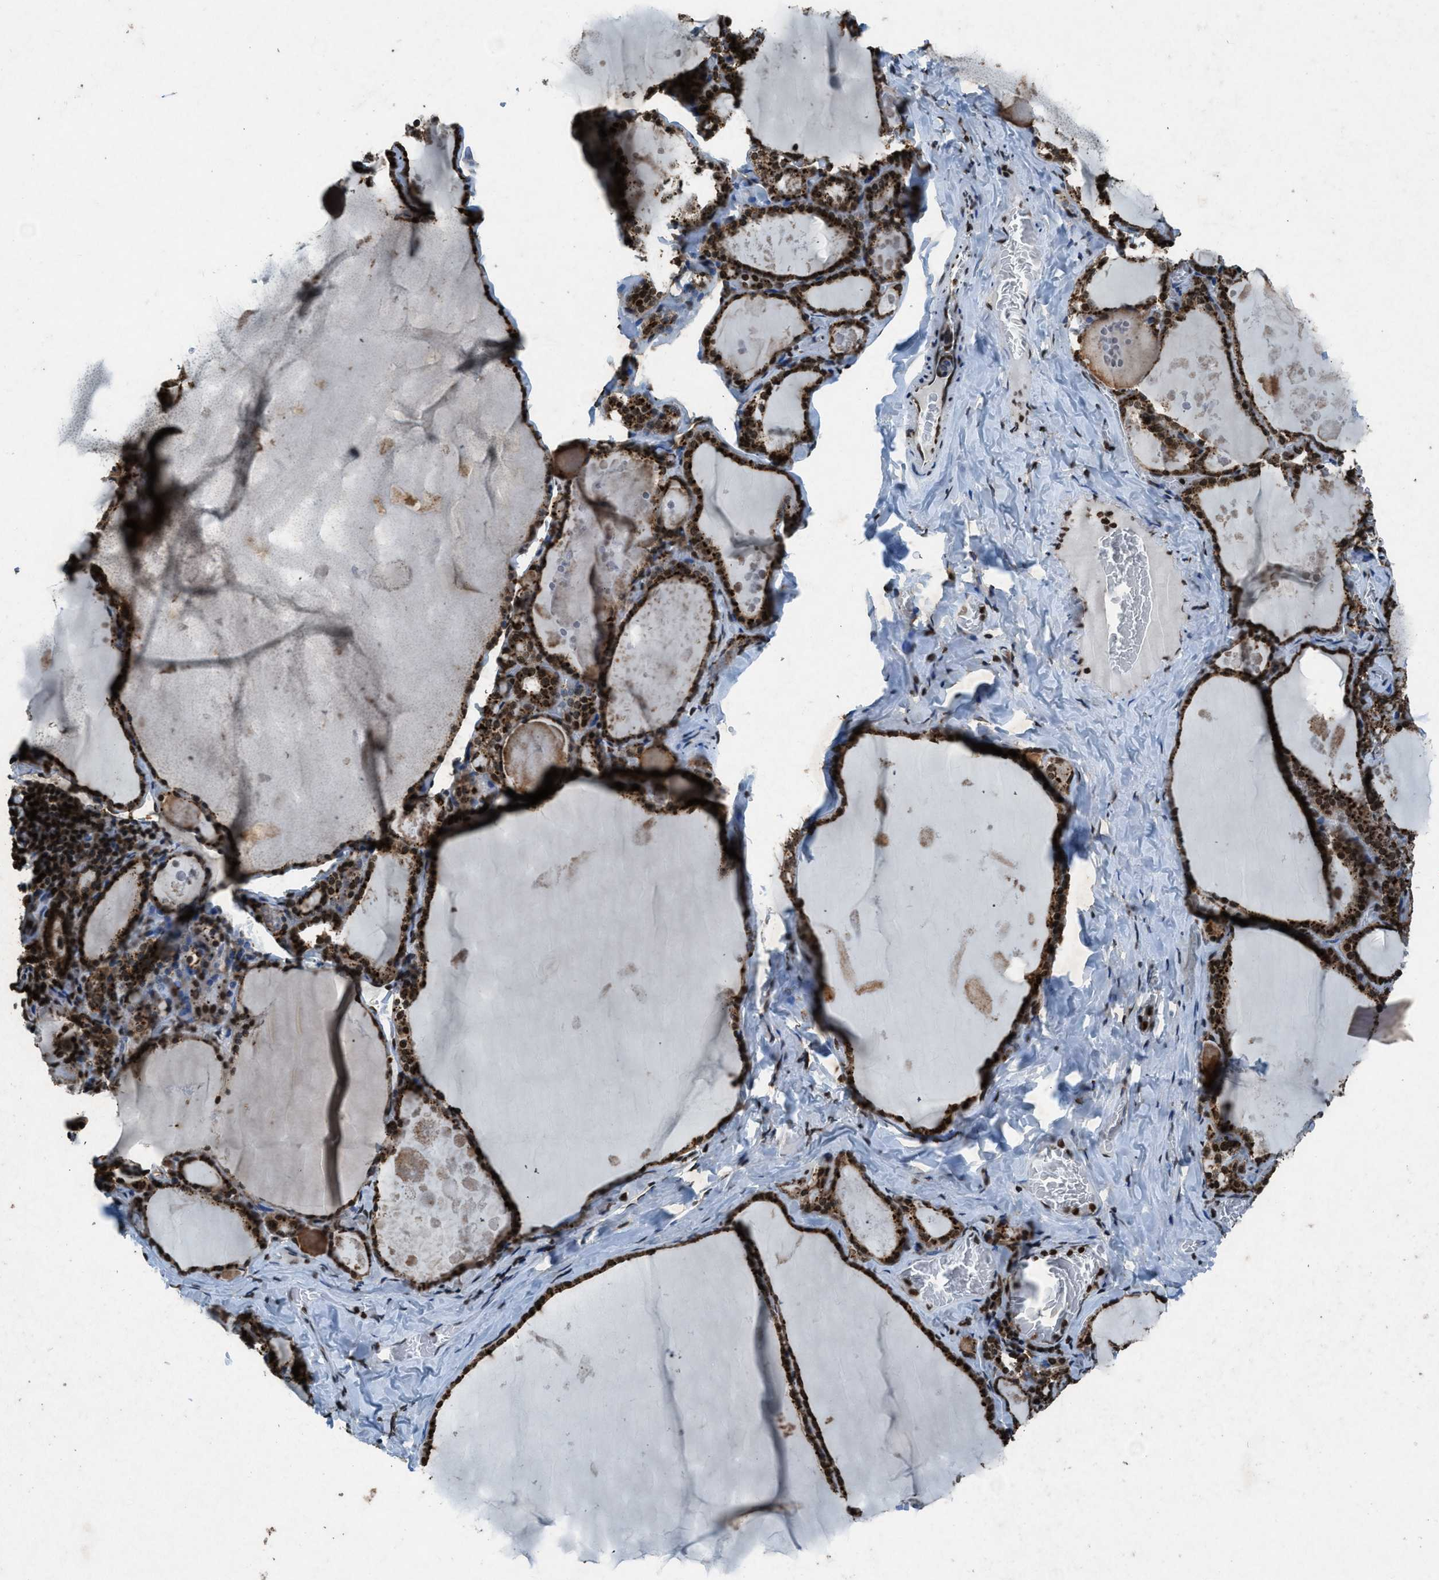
{"staining": {"intensity": "strong", "quantity": ">75%", "location": "nuclear"}, "tissue": "thyroid gland", "cell_type": "Glandular cells", "image_type": "normal", "snomed": [{"axis": "morphology", "description": "Normal tissue, NOS"}, {"axis": "topography", "description": "Thyroid gland"}], "caption": "Immunohistochemistry (IHC) staining of benign thyroid gland, which demonstrates high levels of strong nuclear positivity in about >75% of glandular cells indicating strong nuclear protein staining. The staining was performed using DAB (3,3'-diaminobenzidine) (brown) for protein detection and nuclei were counterstained in hematoxylin (blue).", "gene": "NXF1", "patient": {"sex": "male", "age": 56}}